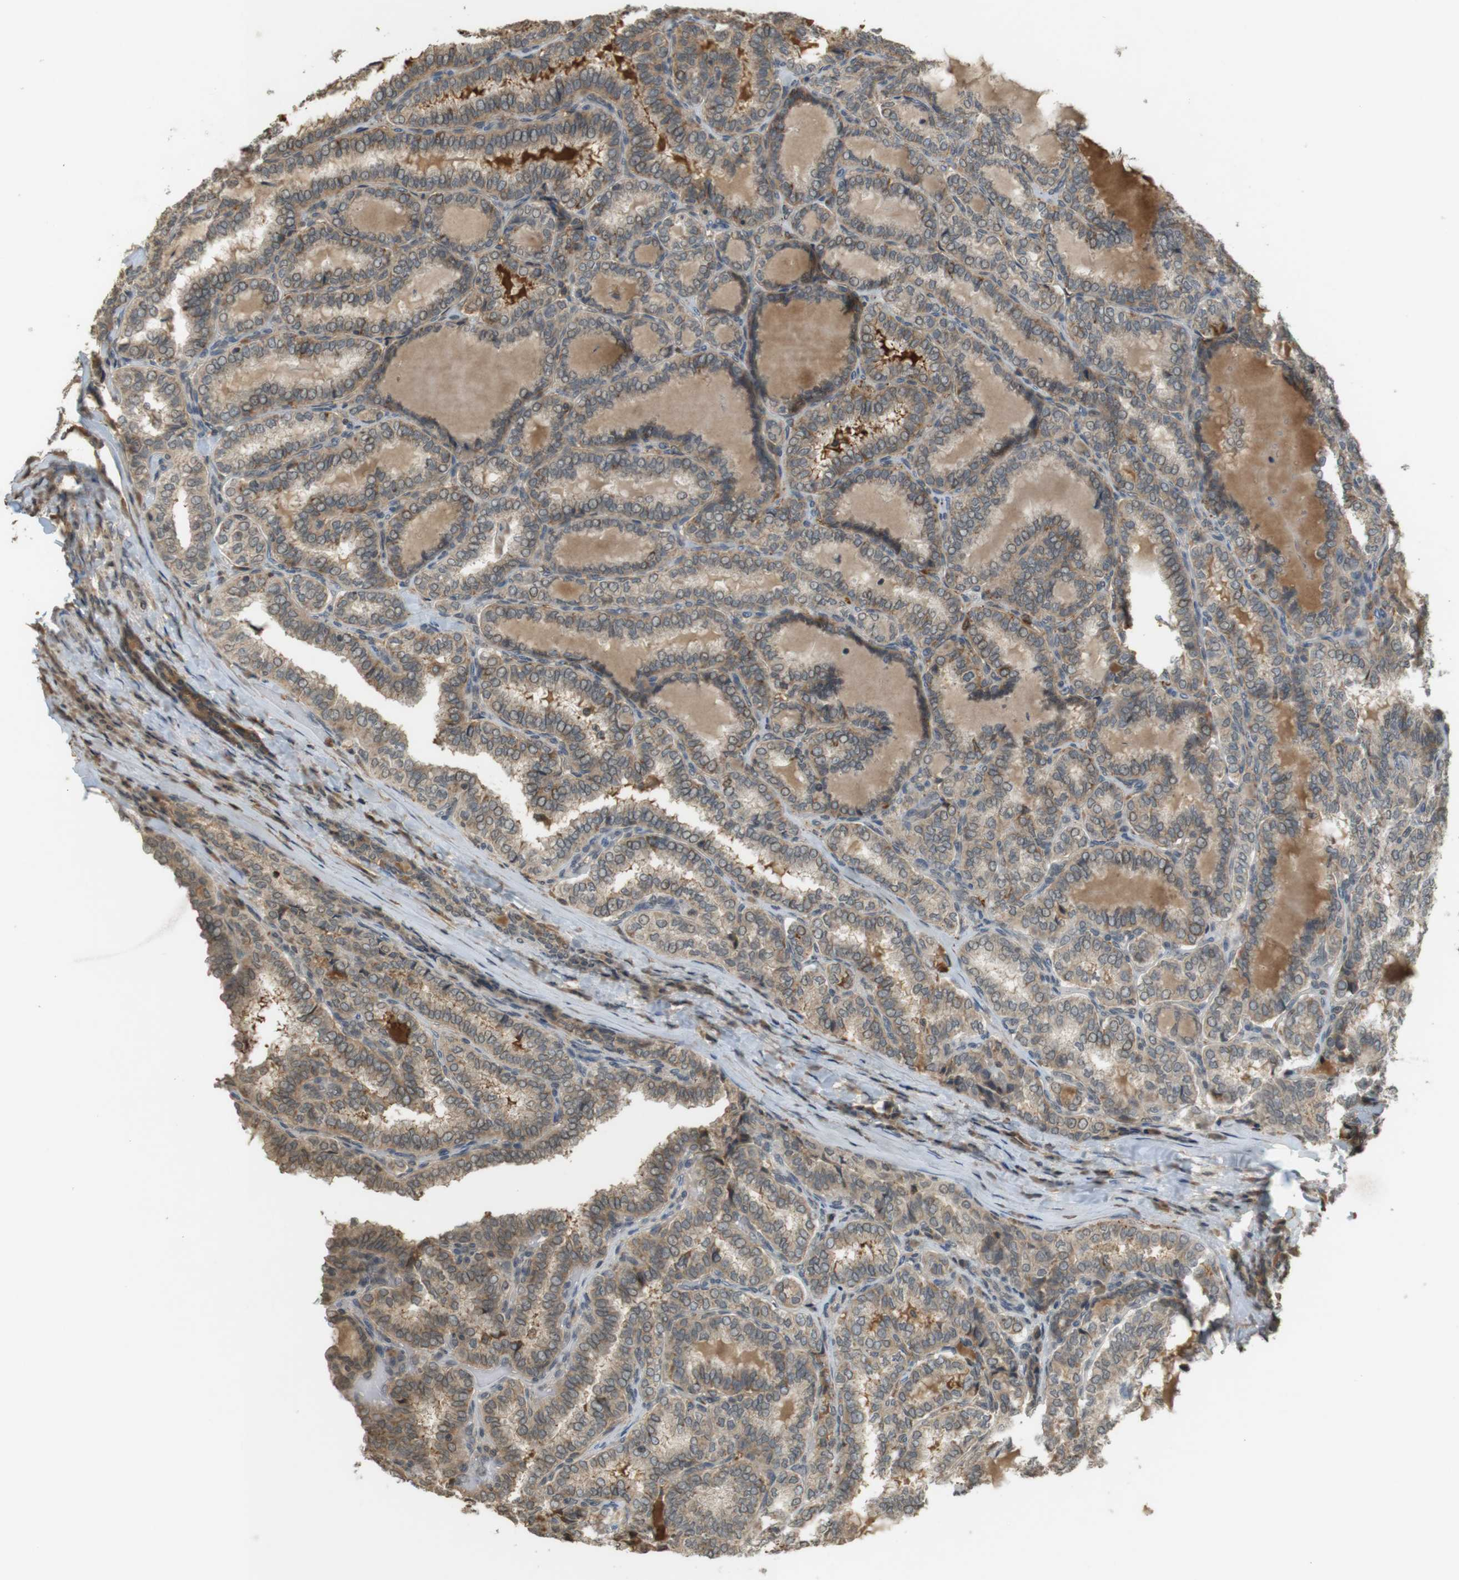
{"staining": {"intensity": "weak", "quantity": ">75%", "location": "cytoplasmic/membranous"}, "tissue": "thyroid cancer", "cell_type": "Tumor cells", "image_type": "cancer", "snomed": [{"axis": "morphology", "description": "Normal tissue, NOS"}, {"axis": "morphology", "description": "Papillary adenocarcinoma, NOS"}, {"axis": "topography", "description": "Thyroid gland"}], "caption": "An image of human papillary adenocarcinoma (thyroid) stained for a protein reveals weak cytoplasmic/membranous brown staining in tumor cells. Using DAB (brown) and hematoxylin (blue) stains, captured at high magnification using brightfield microscopy.", "gene": "SRR", "patient": {"sex": "female", "age": 30}}